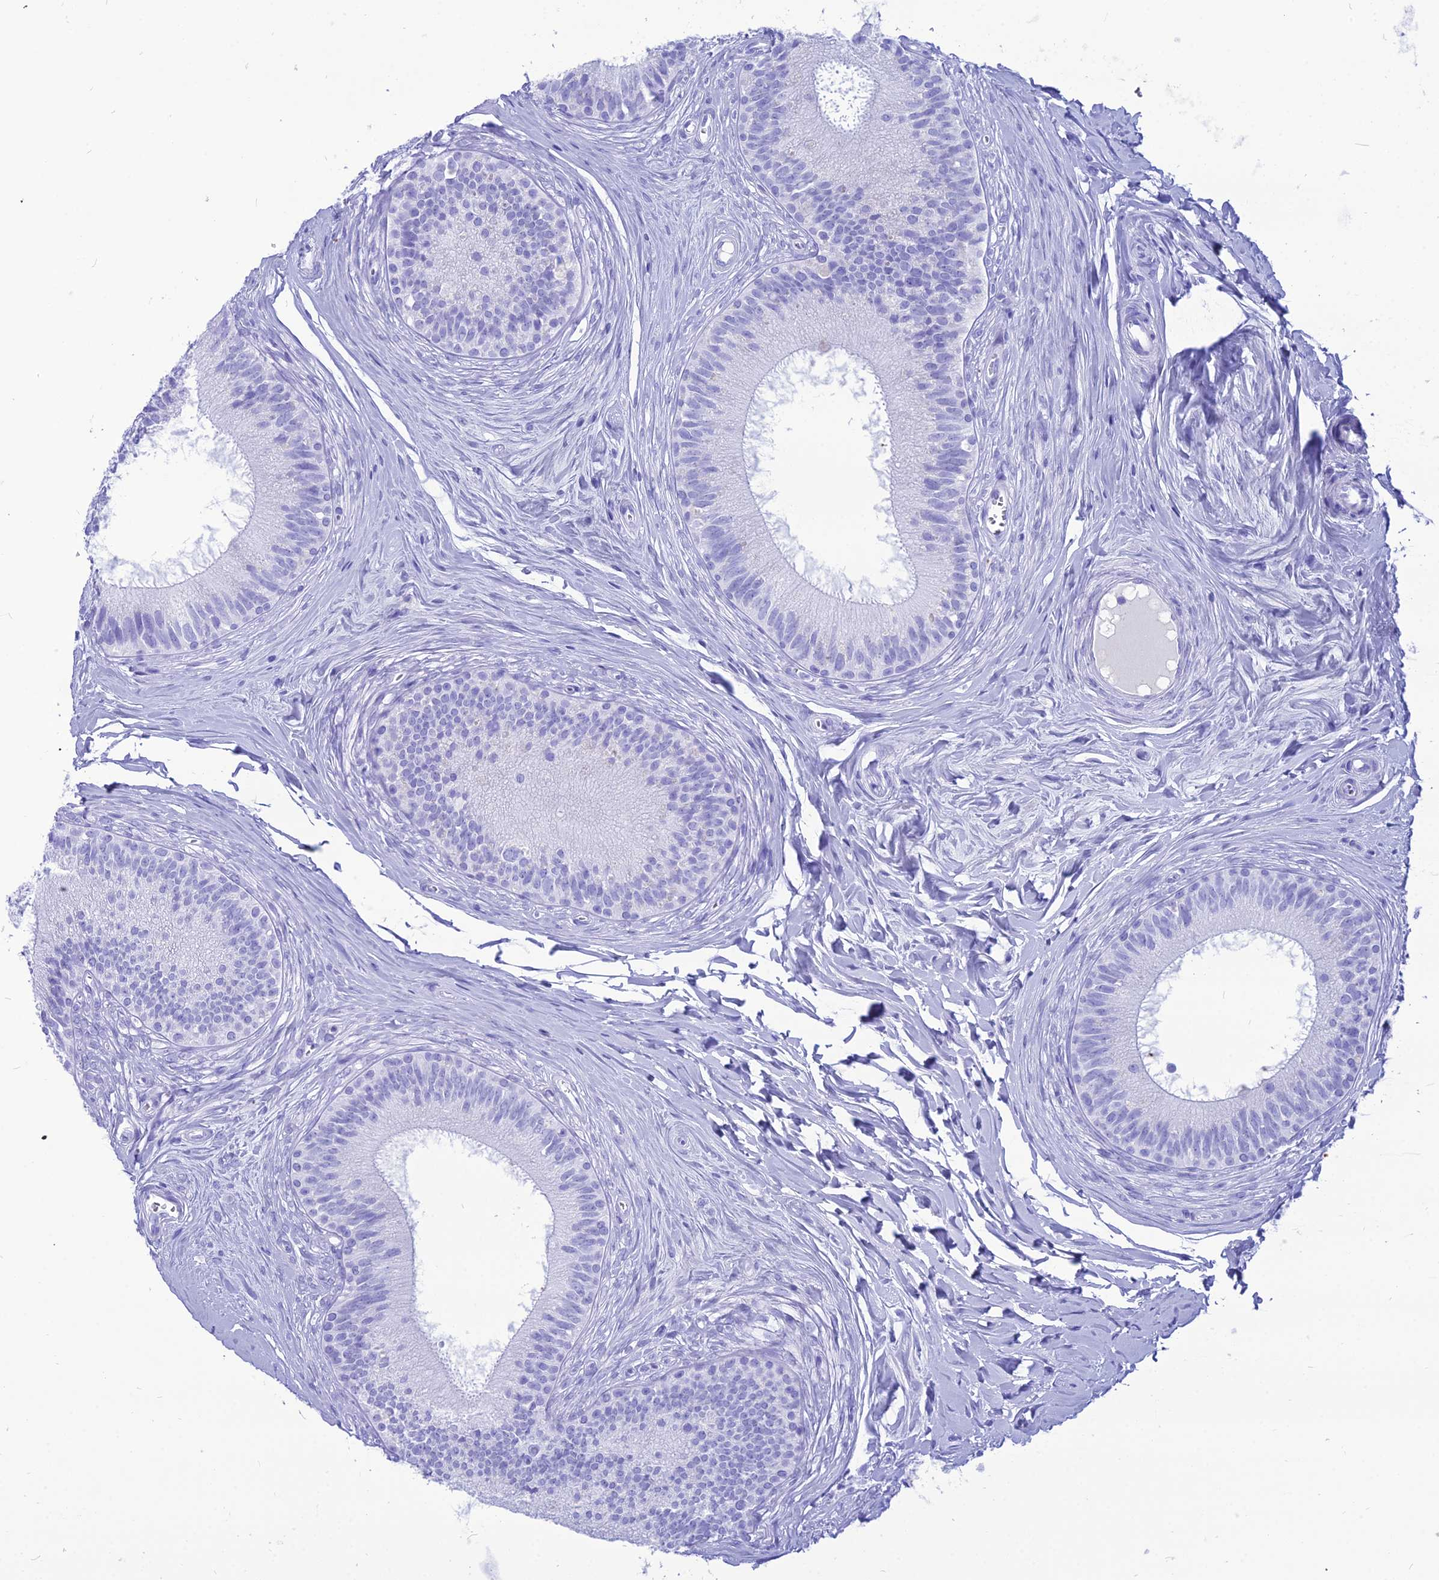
{"staining": {"intensity": "negative", "quantity": "none", "location": "none"}, "tissue": "epididymis", "cell_type": "Glandular cells", "image_type": "normal", "snomed": [{"axis": "morphology", "description": "Normal tissue, NOS"}, {"axis": "topography", "description": "Epididymis"}], "caption": "The immunohistochemistry image has no significant staining in glandular cells of epididymis.", "gene": "PNMA5", "patient": {"sex": "male", "age": 33}}